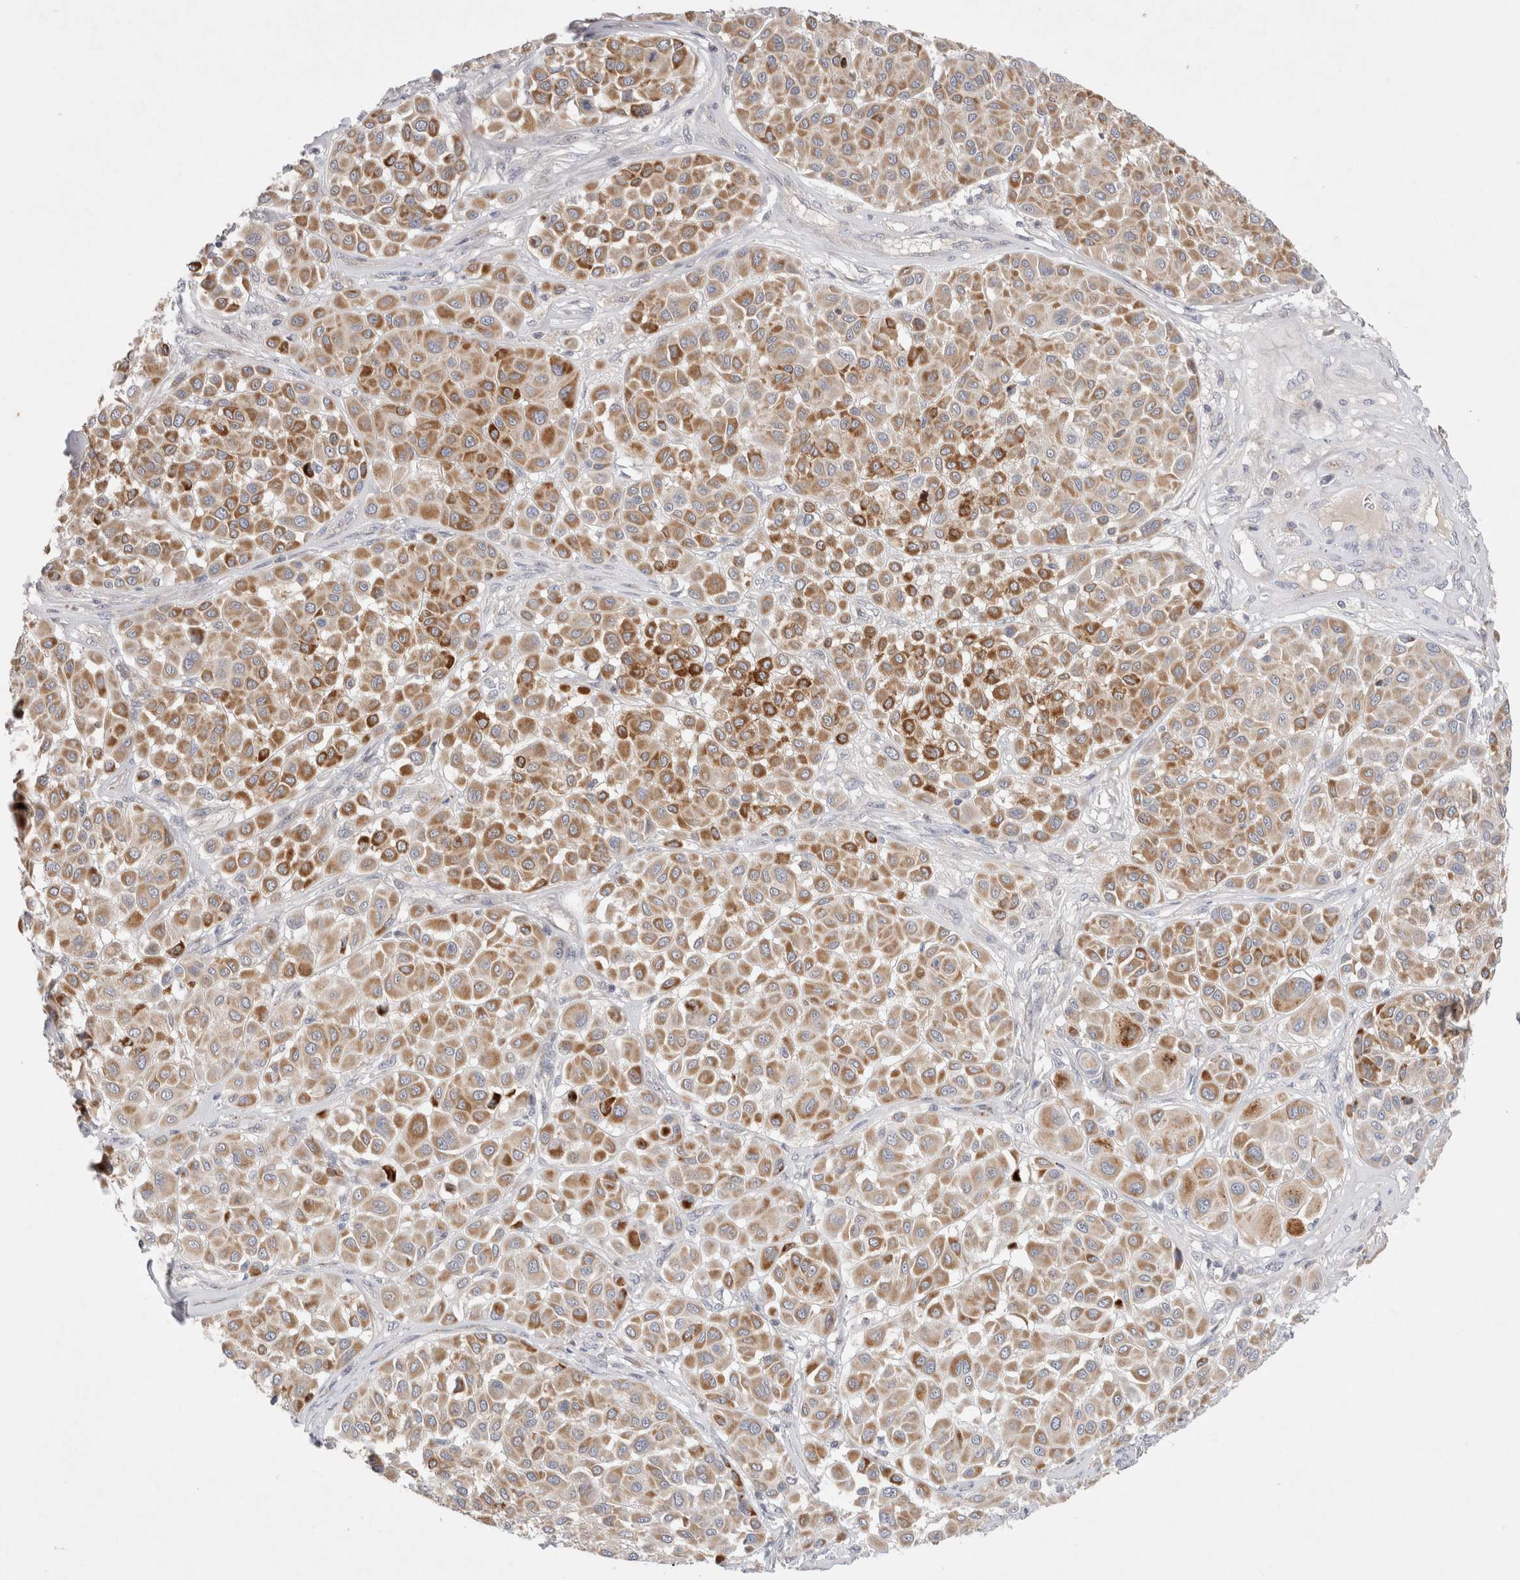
{"staining": {"intensity": "moderate", "quantity": ">75%", "location": "cytoplasmic/membranous"}, "tissue": "melanoma", "cell_type": "Tumor cells", "image_type": "cancer", "snomed": [{"axis": "morphology", "description": "Malignant melanoma, Metastatic site"}, {"axis": "topography", "description": "Soft tissue"}], "caption": "Human malignant melanoma (metastatic site) stained with a brown dye shows moderate cytoplasmic/membranous positive expression in approximately >75% of tumor cells.", "gene": "CHADL", "patient": {"sex": "male", "age": 41}}